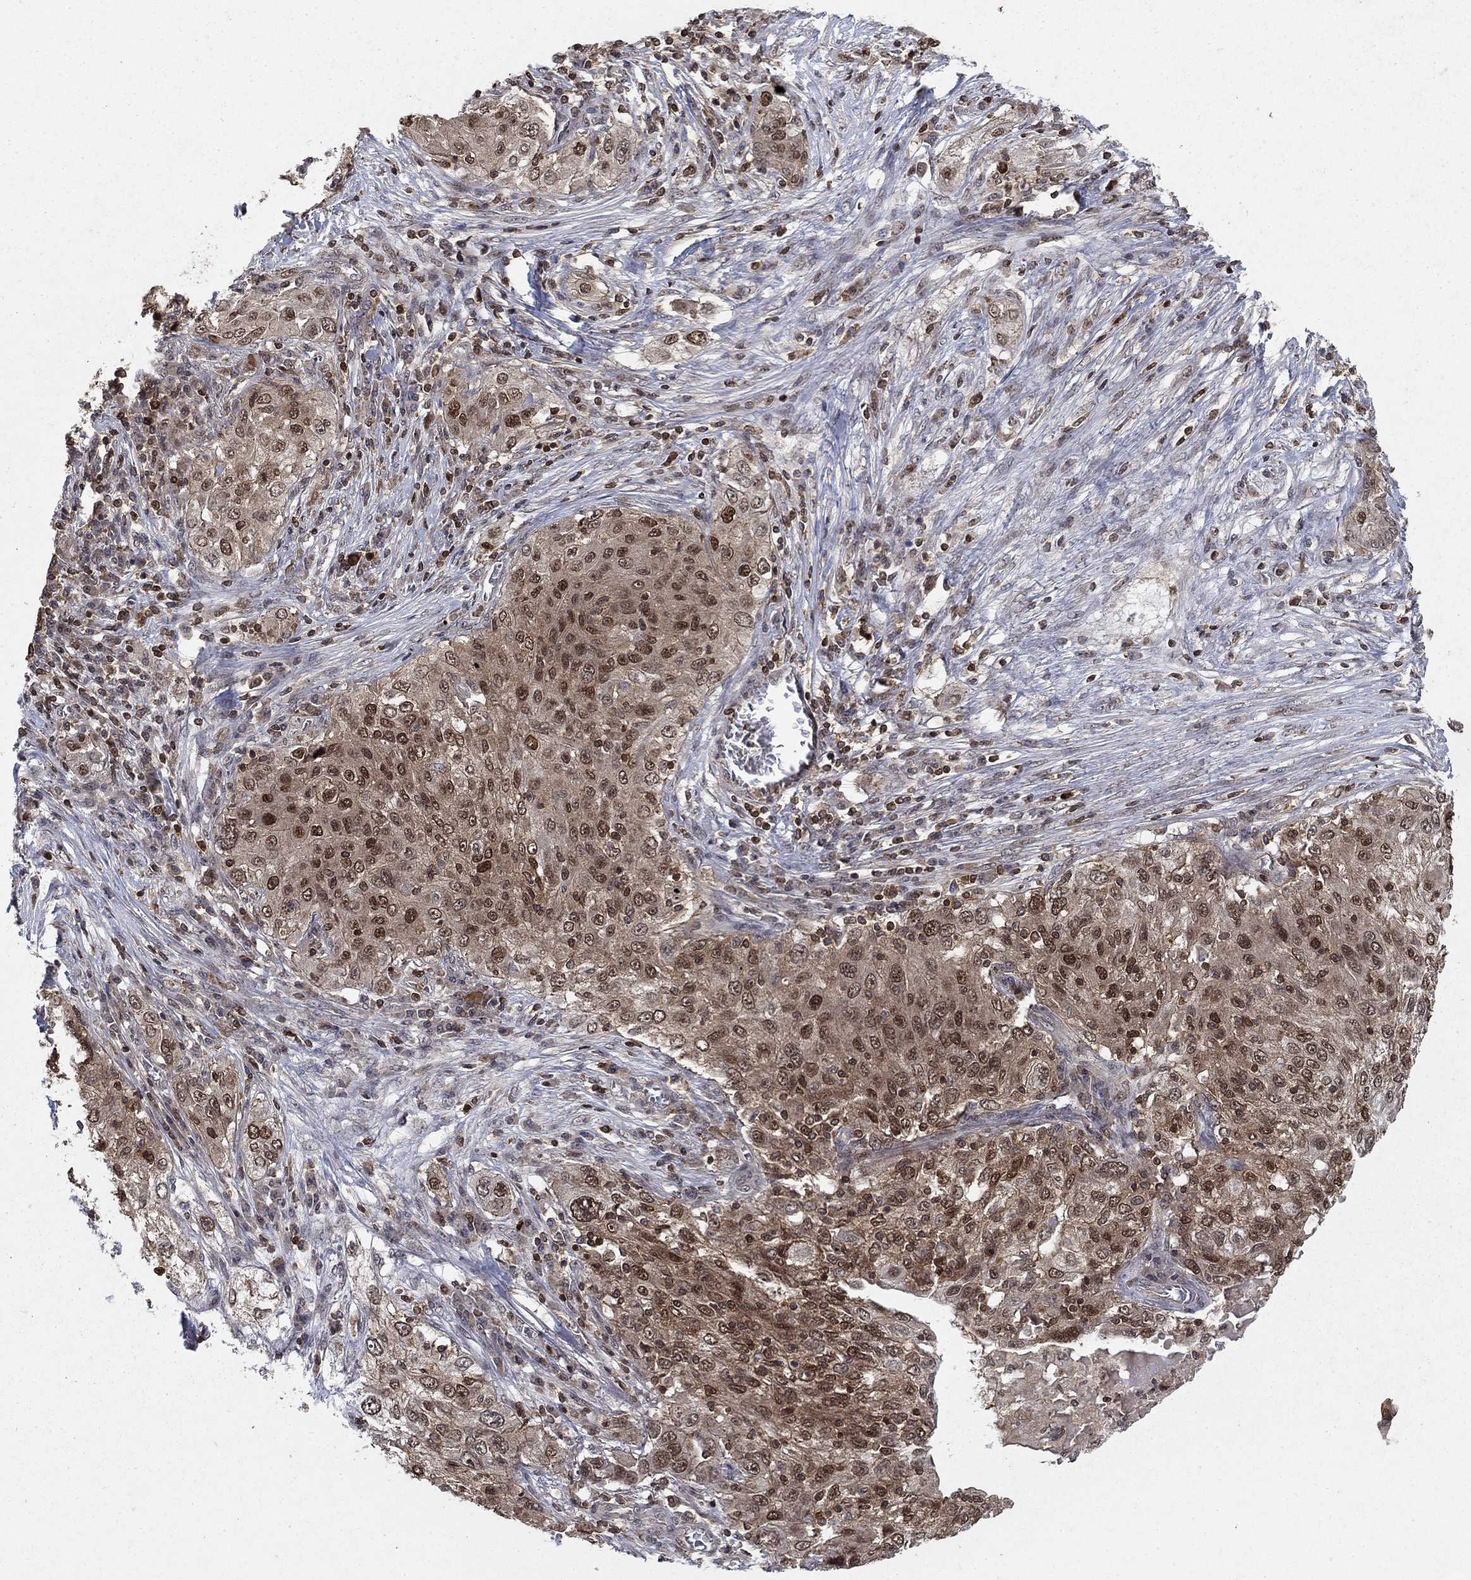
{"staining": {"intensity": "strong", "quantity": "25%-75%", "location": "cytoplasmic/membranous,nuclear"}, "tissue": "lung cancer", "cell_type": "Tumor cells", "image_type": "cancer", "snomed": [{"axis": "morphology", "description": "Squamous cell carcinoma, NOS"}, {"axis": "topography", "description": "Lung"}], "caption": "Lung cancer (squamous cell carcinoma) tissue reveals strong cytoplasmic/membranous and nuclear positivity in approximately 25%-75% of tumor cells", "gene": "CCDC66", "patient": {"sex": "female", "age": 69}}